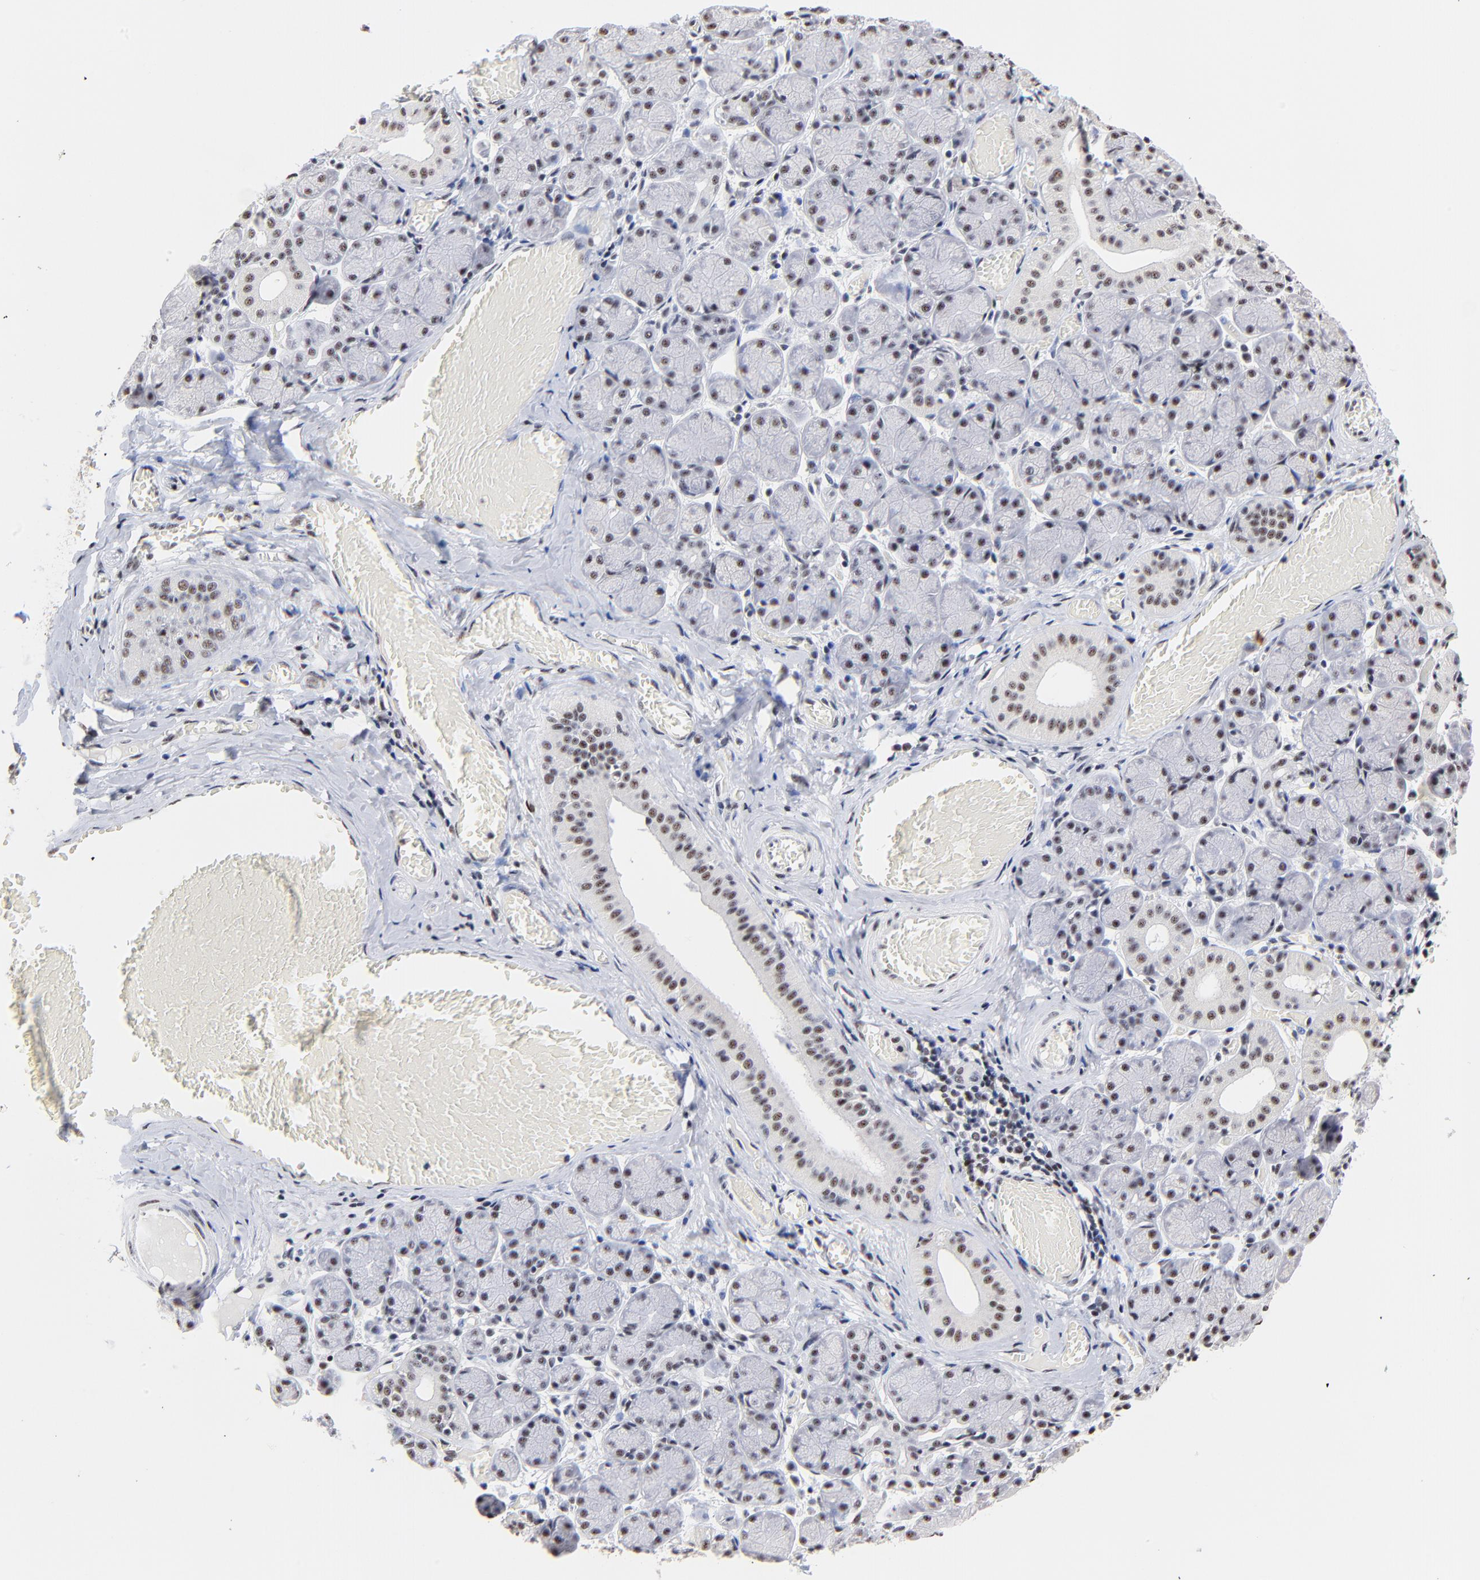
{"staining": {"intensity": "weak", "quantity": ">75%", "location": "nuclear"}, "tissue": "salivary gland", "cell_type": "Glandular cells", "image_type": "normal", "snomed": [{"axis": "morphology", "description": "Normal tissue, NOS"}, {"axis": "topography", "description": "Salivary gland"}], "caption": "Unremarkable salivary gland demonstrates weak nuclear staining in about >75% of glandular cells, visualized by immunohistochemistry. The staining is performed using DAB (3,3'-diaminobenzidine) brown chromogen to label protein expression. The nuclei are counter-stained blue using hematoxylin.", "gene": "MBD4", "patient": {"sex": "female", "age": 24}}